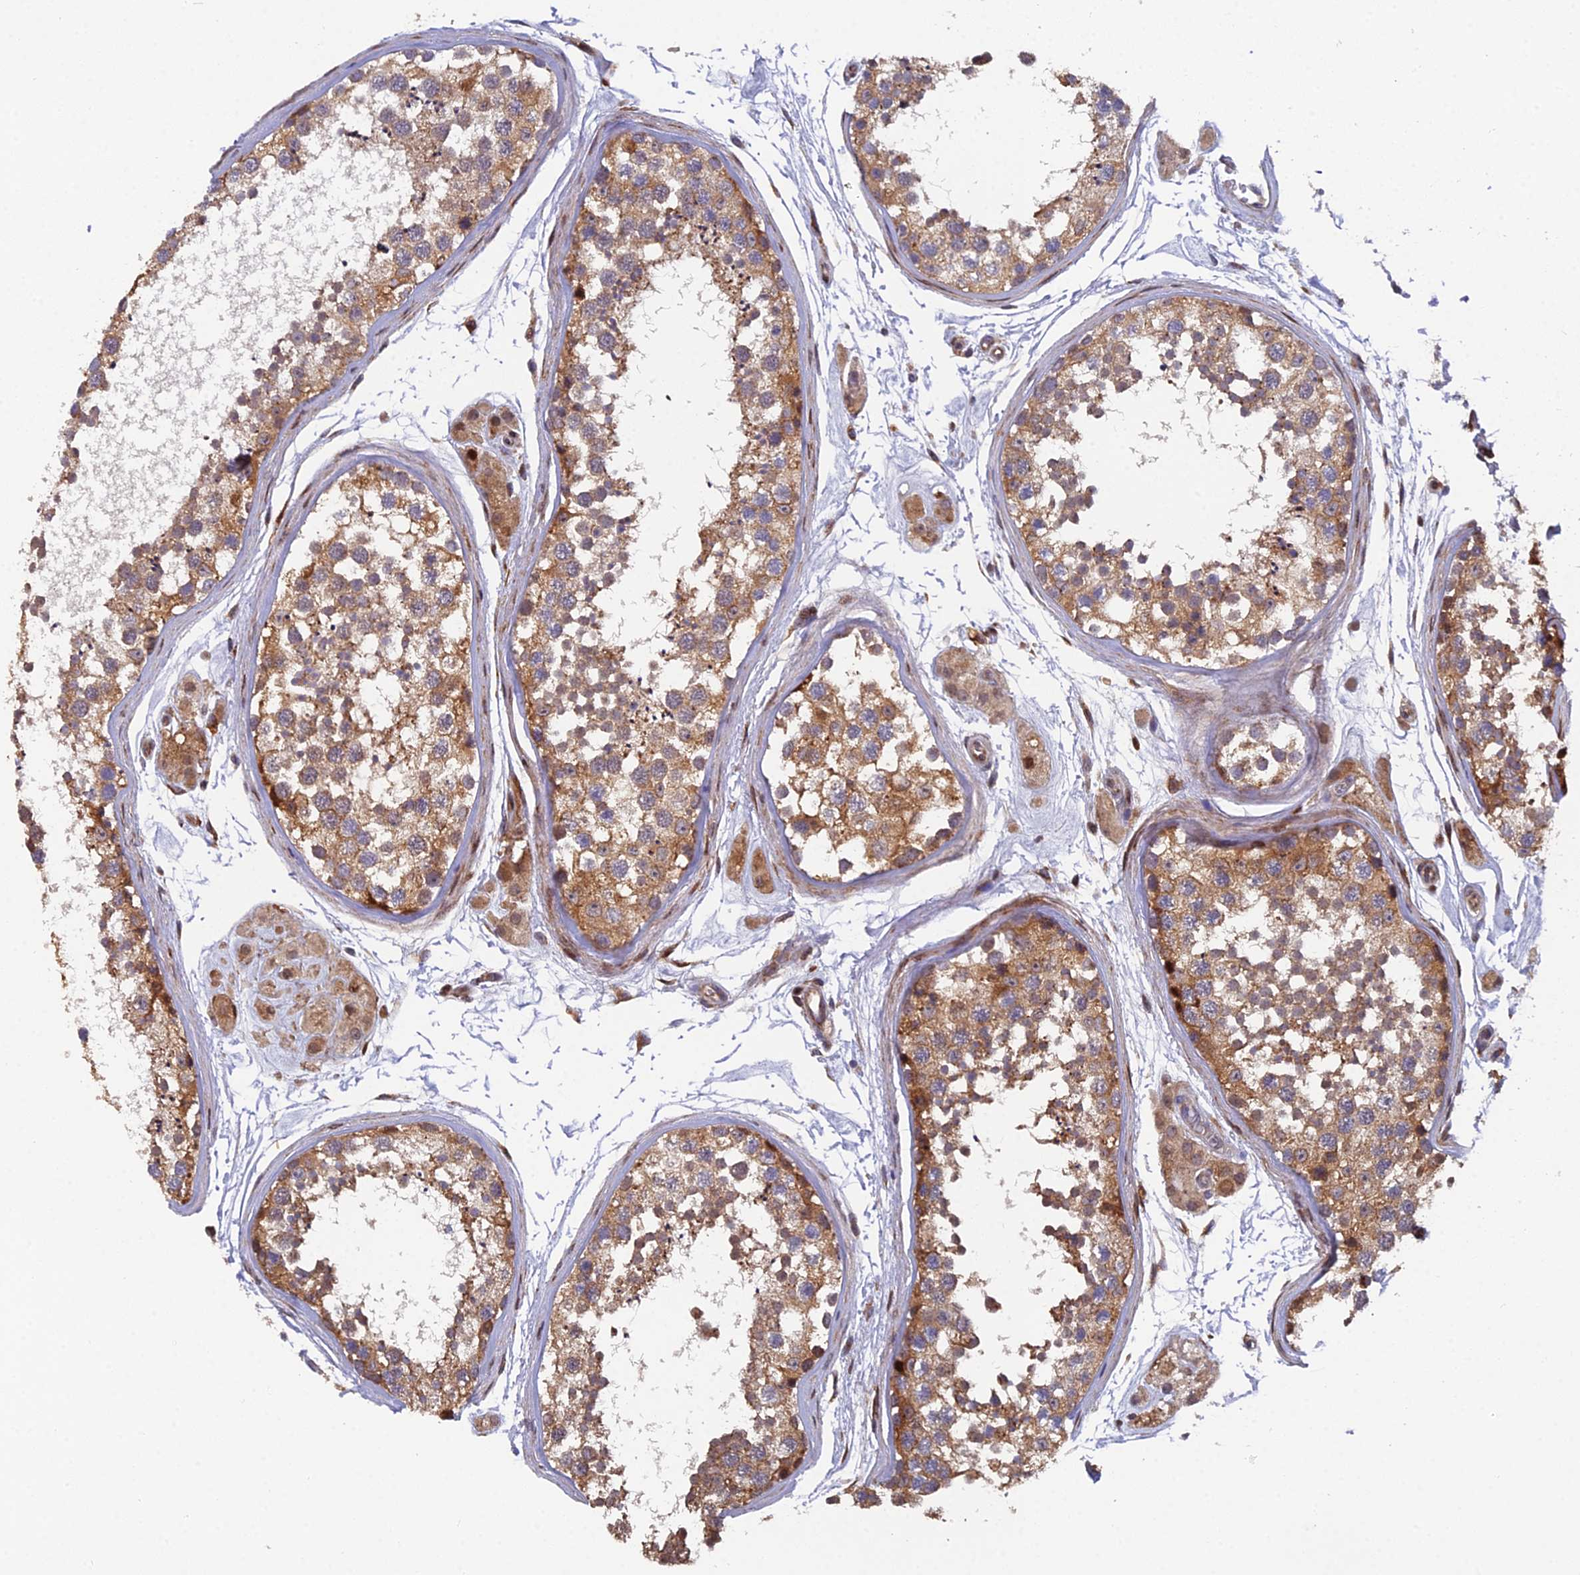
{"staining": {"intensity": "moderate", "quantity": ">75%", "location": "cytoplasmic/membranous"}, "tissue": "testis", "cell_type": "Cells in seminiferous ducts", "image_type": "normal", "snomed": [{"axis": "morphology", "description": "Normal tissue, NOS"}, {"axis": "topography", "description": "Testis"}], "caption": "Protein analysis of normal testis shows moderate cytoplasmic/membranous staining in approximately >75% of cells in seminiferous ducts. (Brightfield microscopy of DAB IHC at high magnification).", "gene": "RAB28", "patient": {"sex": "male", "age": 56}}